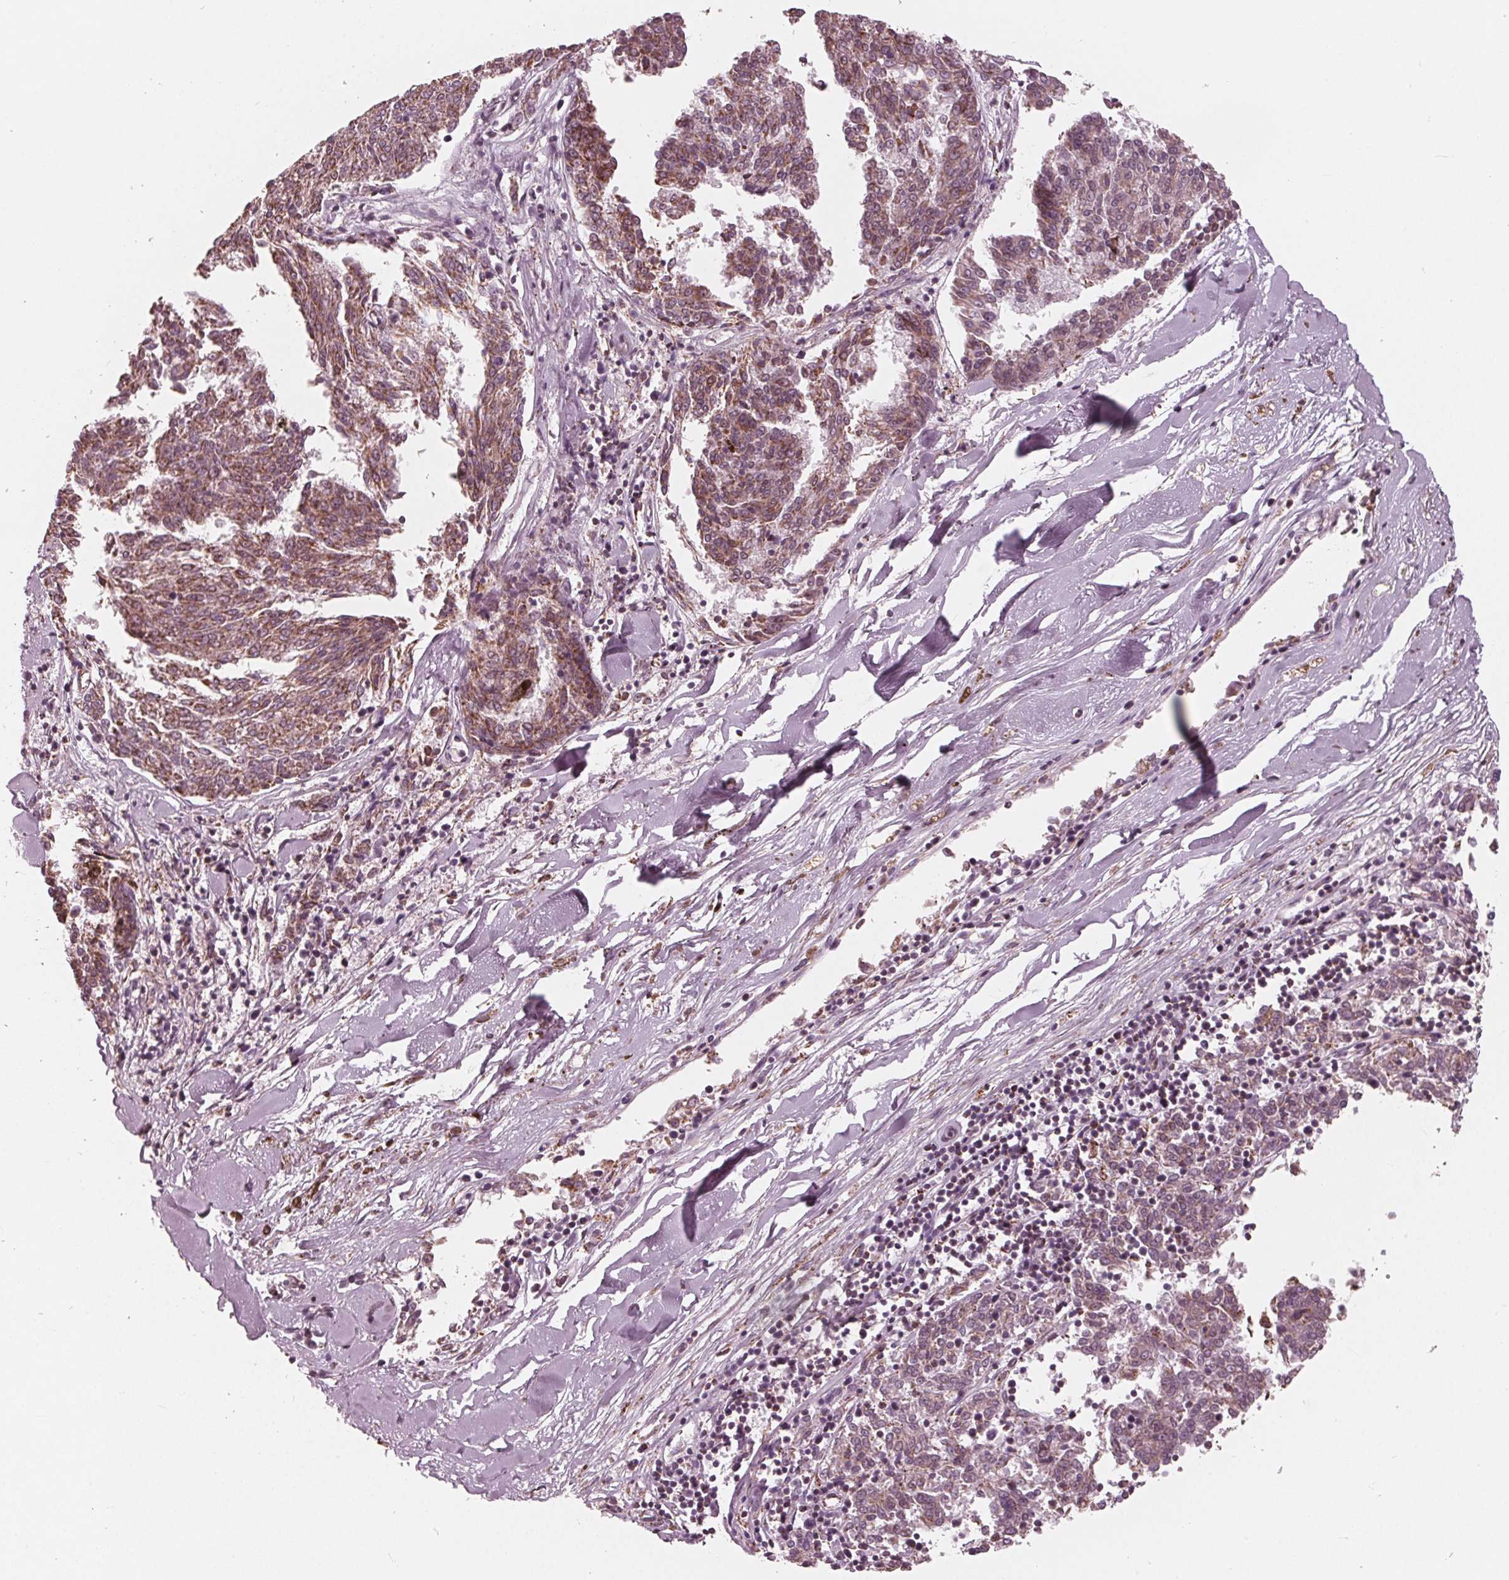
{"staining": {"intensity": "moderate", "quantity": ">75%", "location": "cytoplasmic/membranous"}, "tissue": "melanoma", "cell_type": "Tumor cells", "image_type": "cancer", "snomed": [{"axis": "morphology", "description": "Malignant melanoma, NOS"}, {"axis": "topography", "description": "Skin"}], "caption": "Moderate cytoplasmic/membranous protein expression is present in approximately >75% of tumor cells in melanoma.", "gene": "DCAF4L2", "patient": {"sex": "female", "age": 72}}